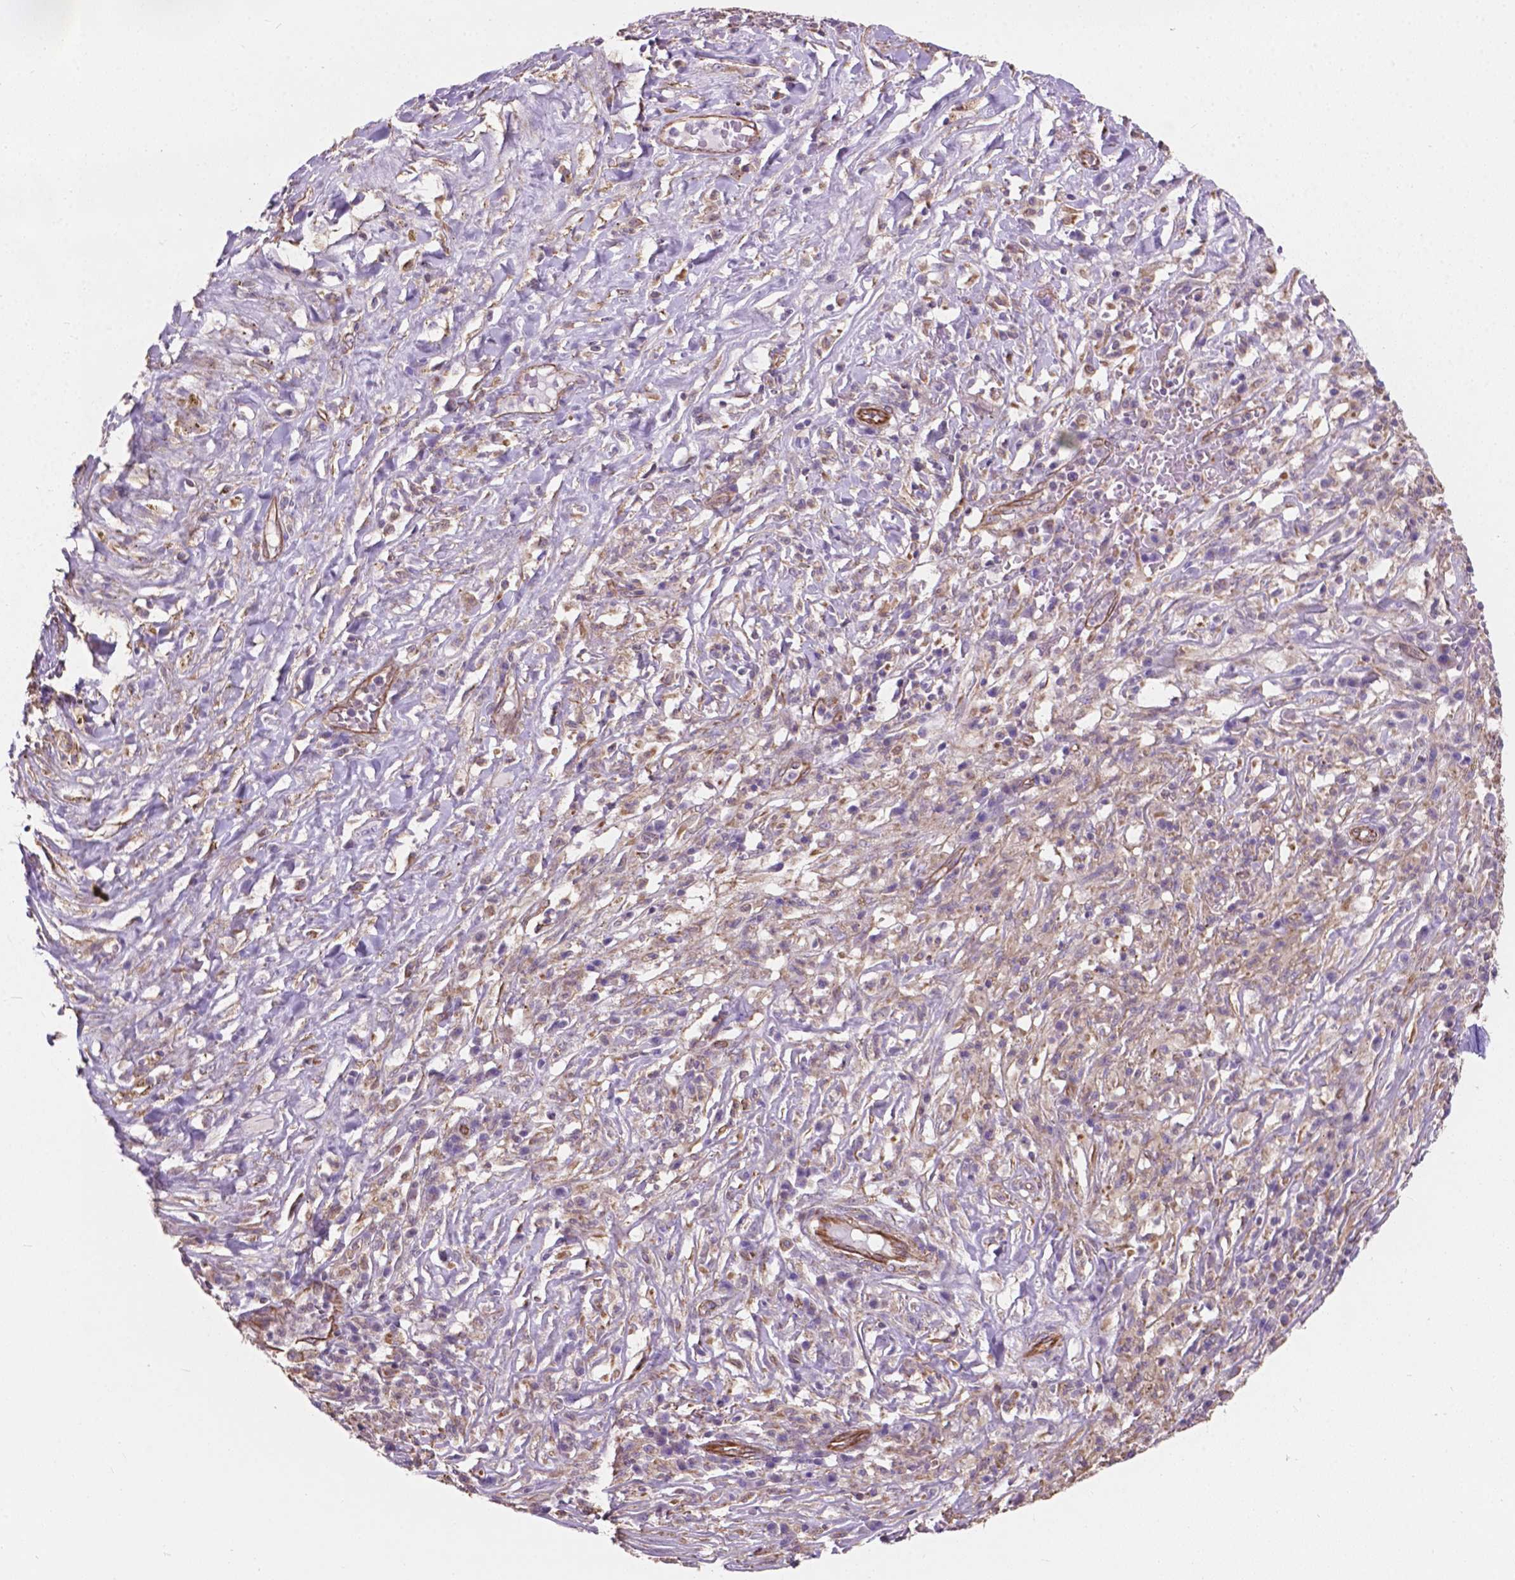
{"staining": {"intensity": "weak", "quantity": "<25%", "location": "cytoplasmic/membranous"}, "tissue": "melanoma", "cell_type": "Tumor cells", "image_type": "cancer", "snomed": [{"axis": "morphology", "description": "Malignant melanoma, NOS"}, {"axis": "topography", "description": "Skin"}], "caption": "This is an IHC micrograph of human malignant melanoma. There is no expression in tumor cells.", "gene": "AMOT", "patient": {"sex": "female", "age": 91}}